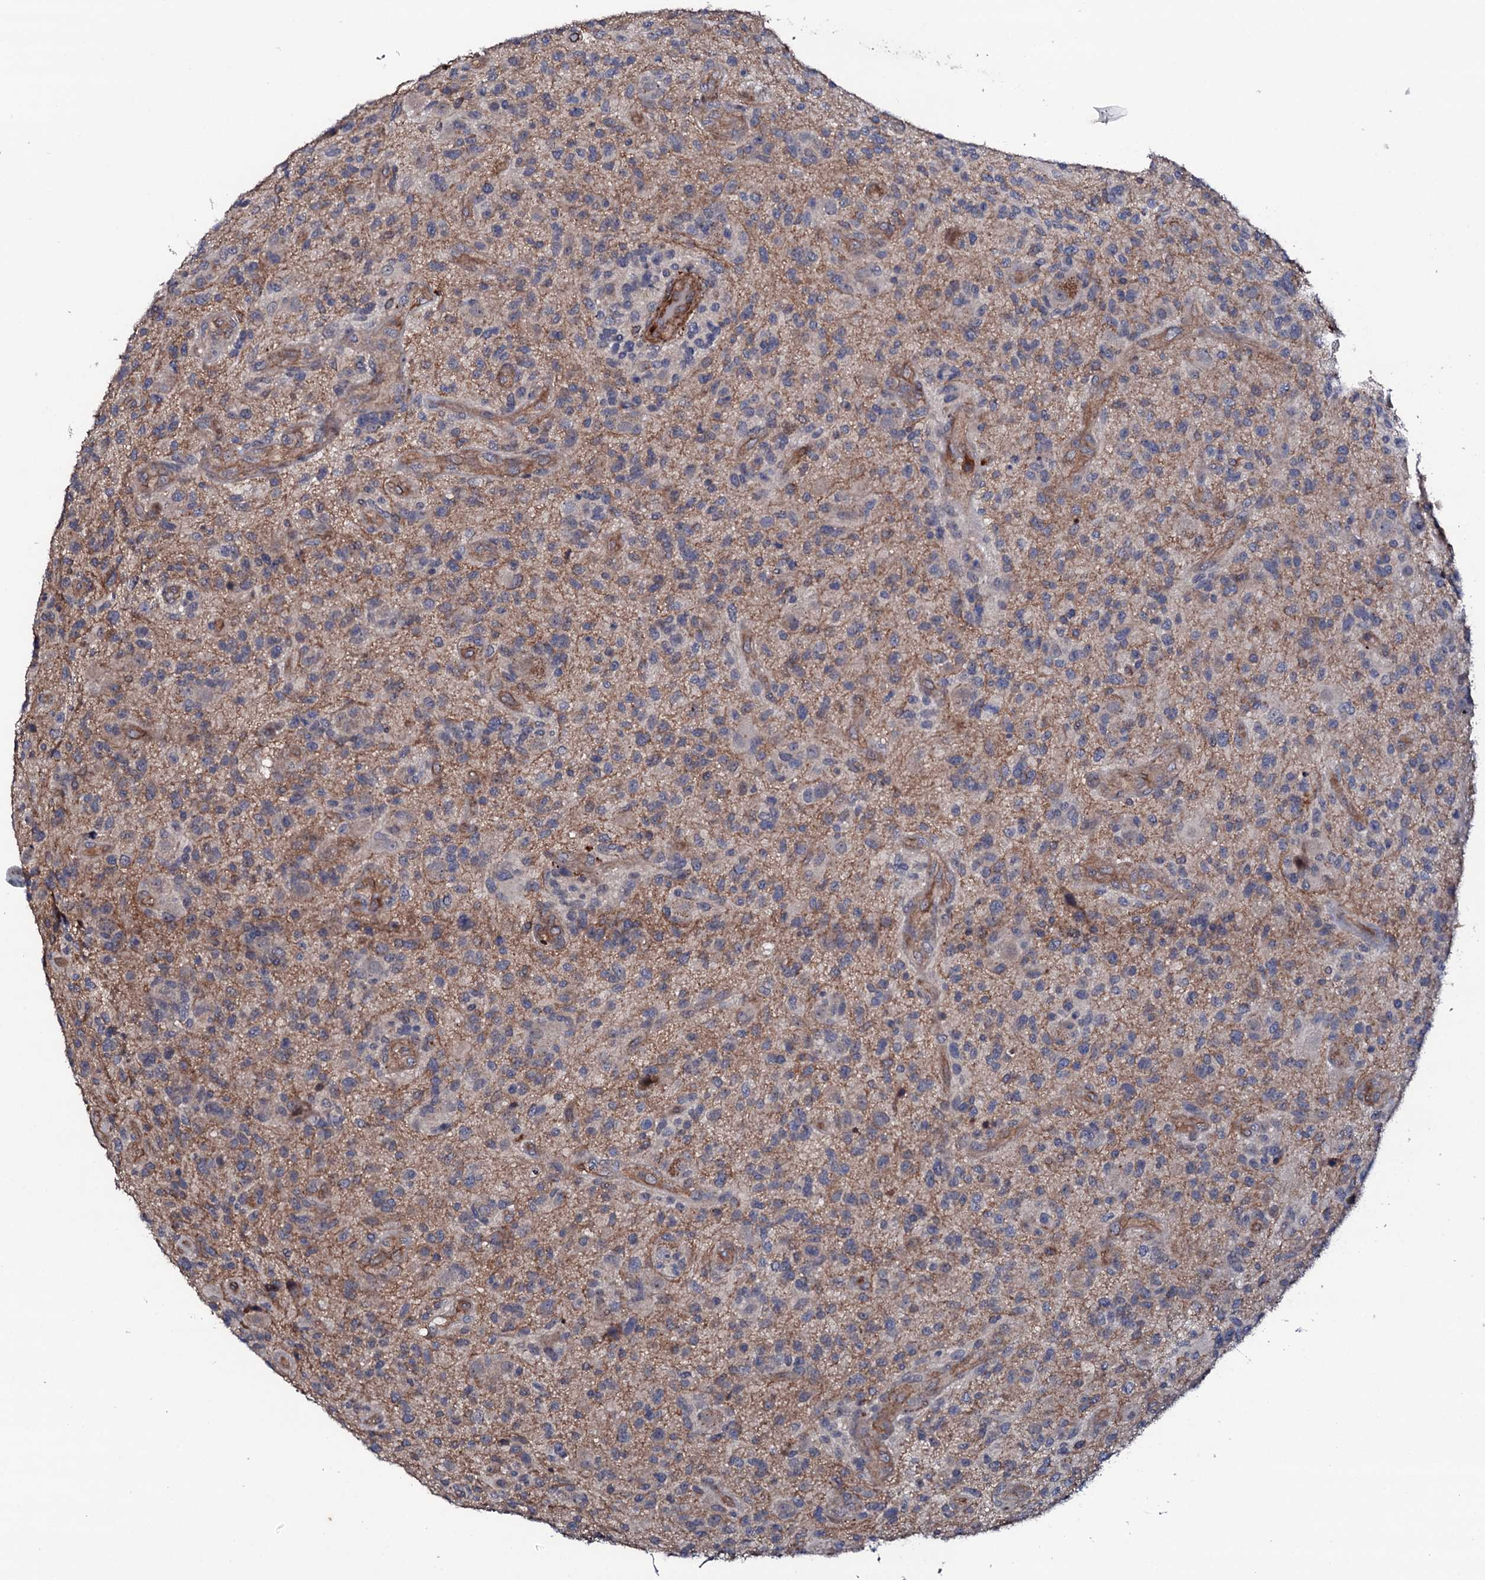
{"staining": {"intensity": "negative", "quantity": "none", "location": "none"}, "tissue": "glioma", "cell_type": "Tumor cells", "image_type": "cancer", "snomed": [{"axis": "morphology", "description": "Glioma, malignant, High grade"}, {"axis": "topography", "description": "Brain"}], "caption": "A high-resolution image shows immunohistochemistry staining of malignant glioma (high-grade), which demonstrates no significant positivity in tumor cells.", "gene": "CIAO2A", "patient": {"sex": "male", "age": 47}}